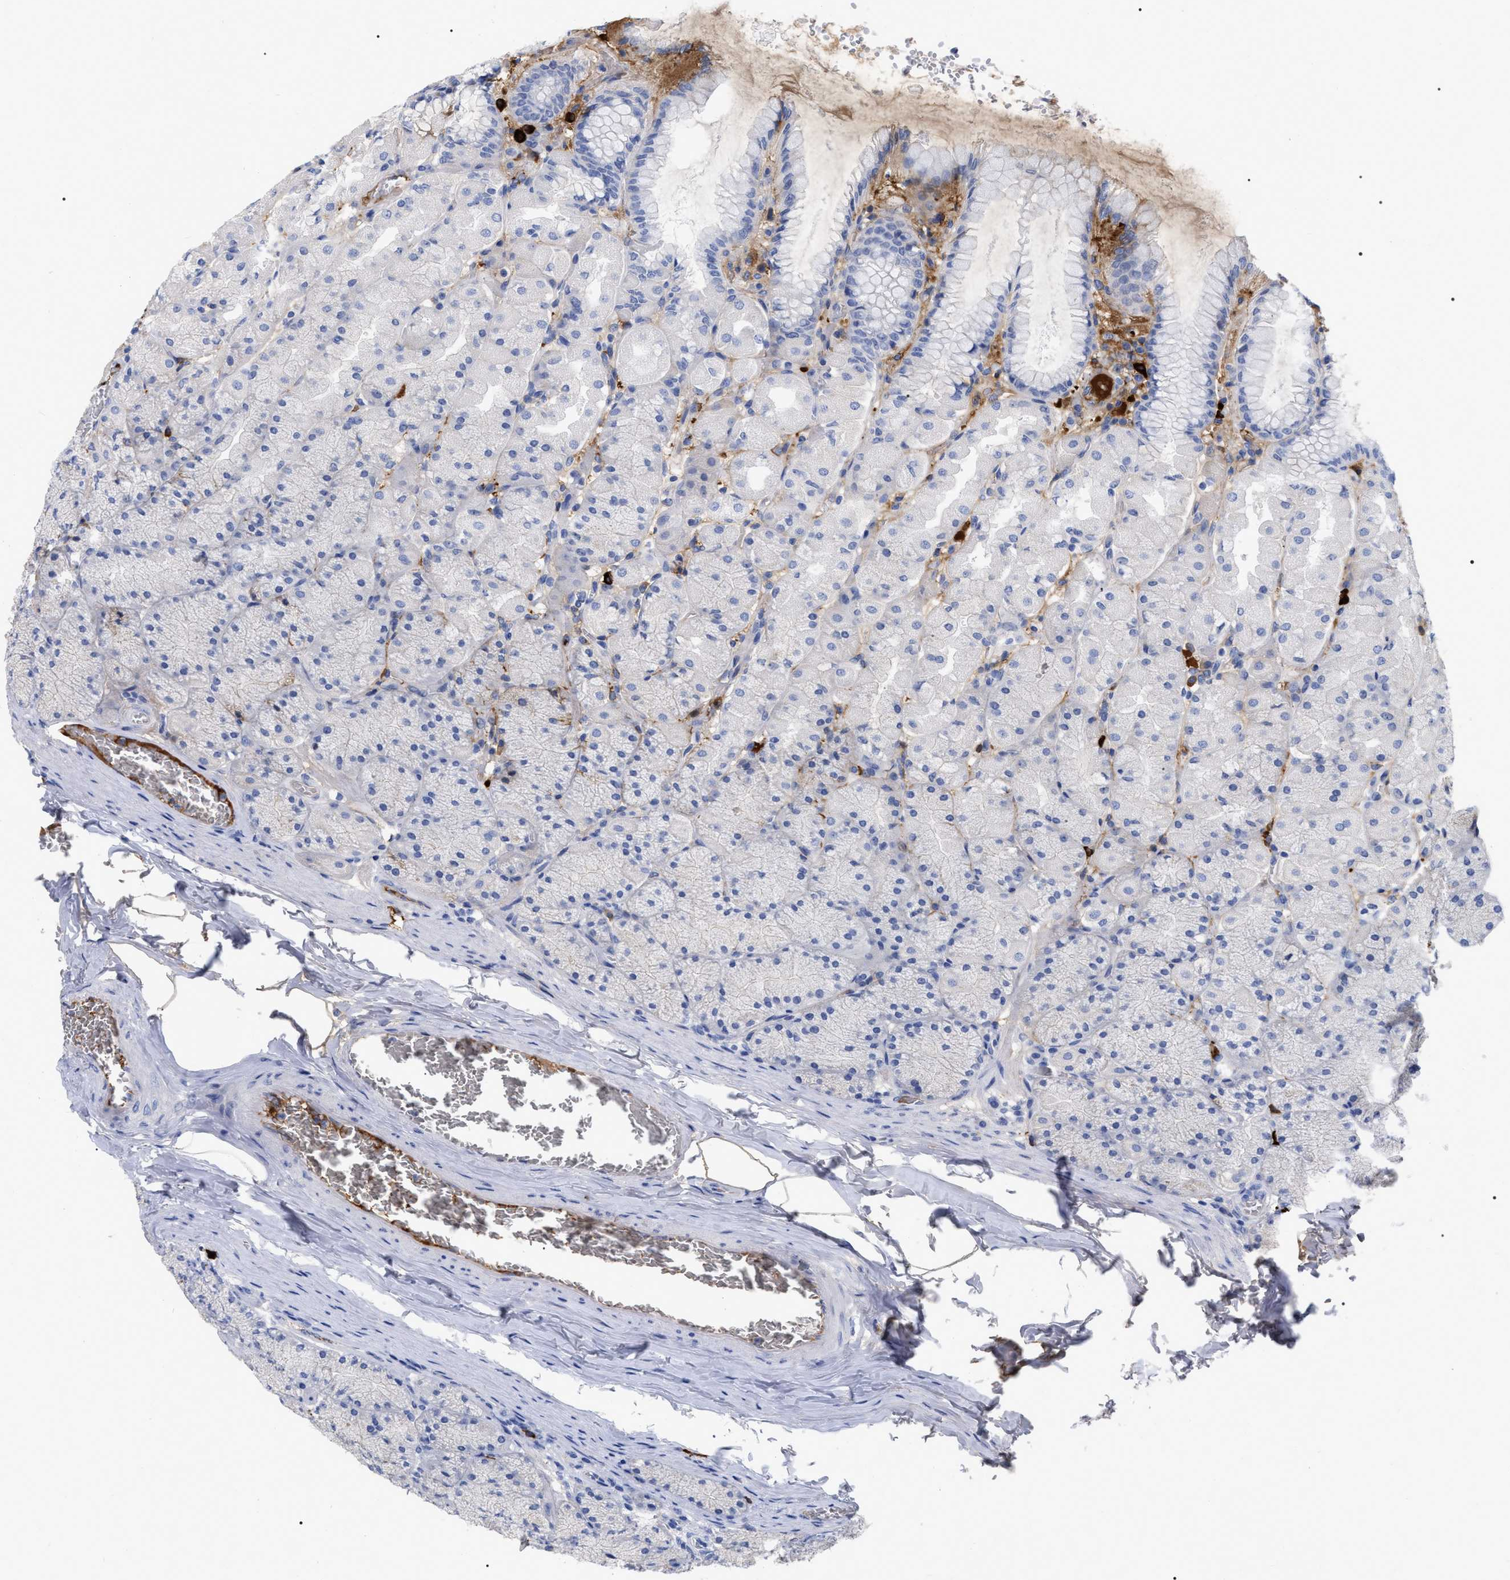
{"staining": {"intensity": "negative", "quantity": "none", "location": "none"}, "tissue": "stomach", "cell_type": "Glandular cells", "image_type": "normal", "snomed": [{"axis": "morphology", "description": "Normal tissue, NOS"}, {"axis": "topography", "description": "Stomach, upper"}], "caption": "The IHC histopathology image has no significant staining in glandular cells of stomach.", "gene": "IGHV5", "patient": {"sex": "female", "age": 56}}